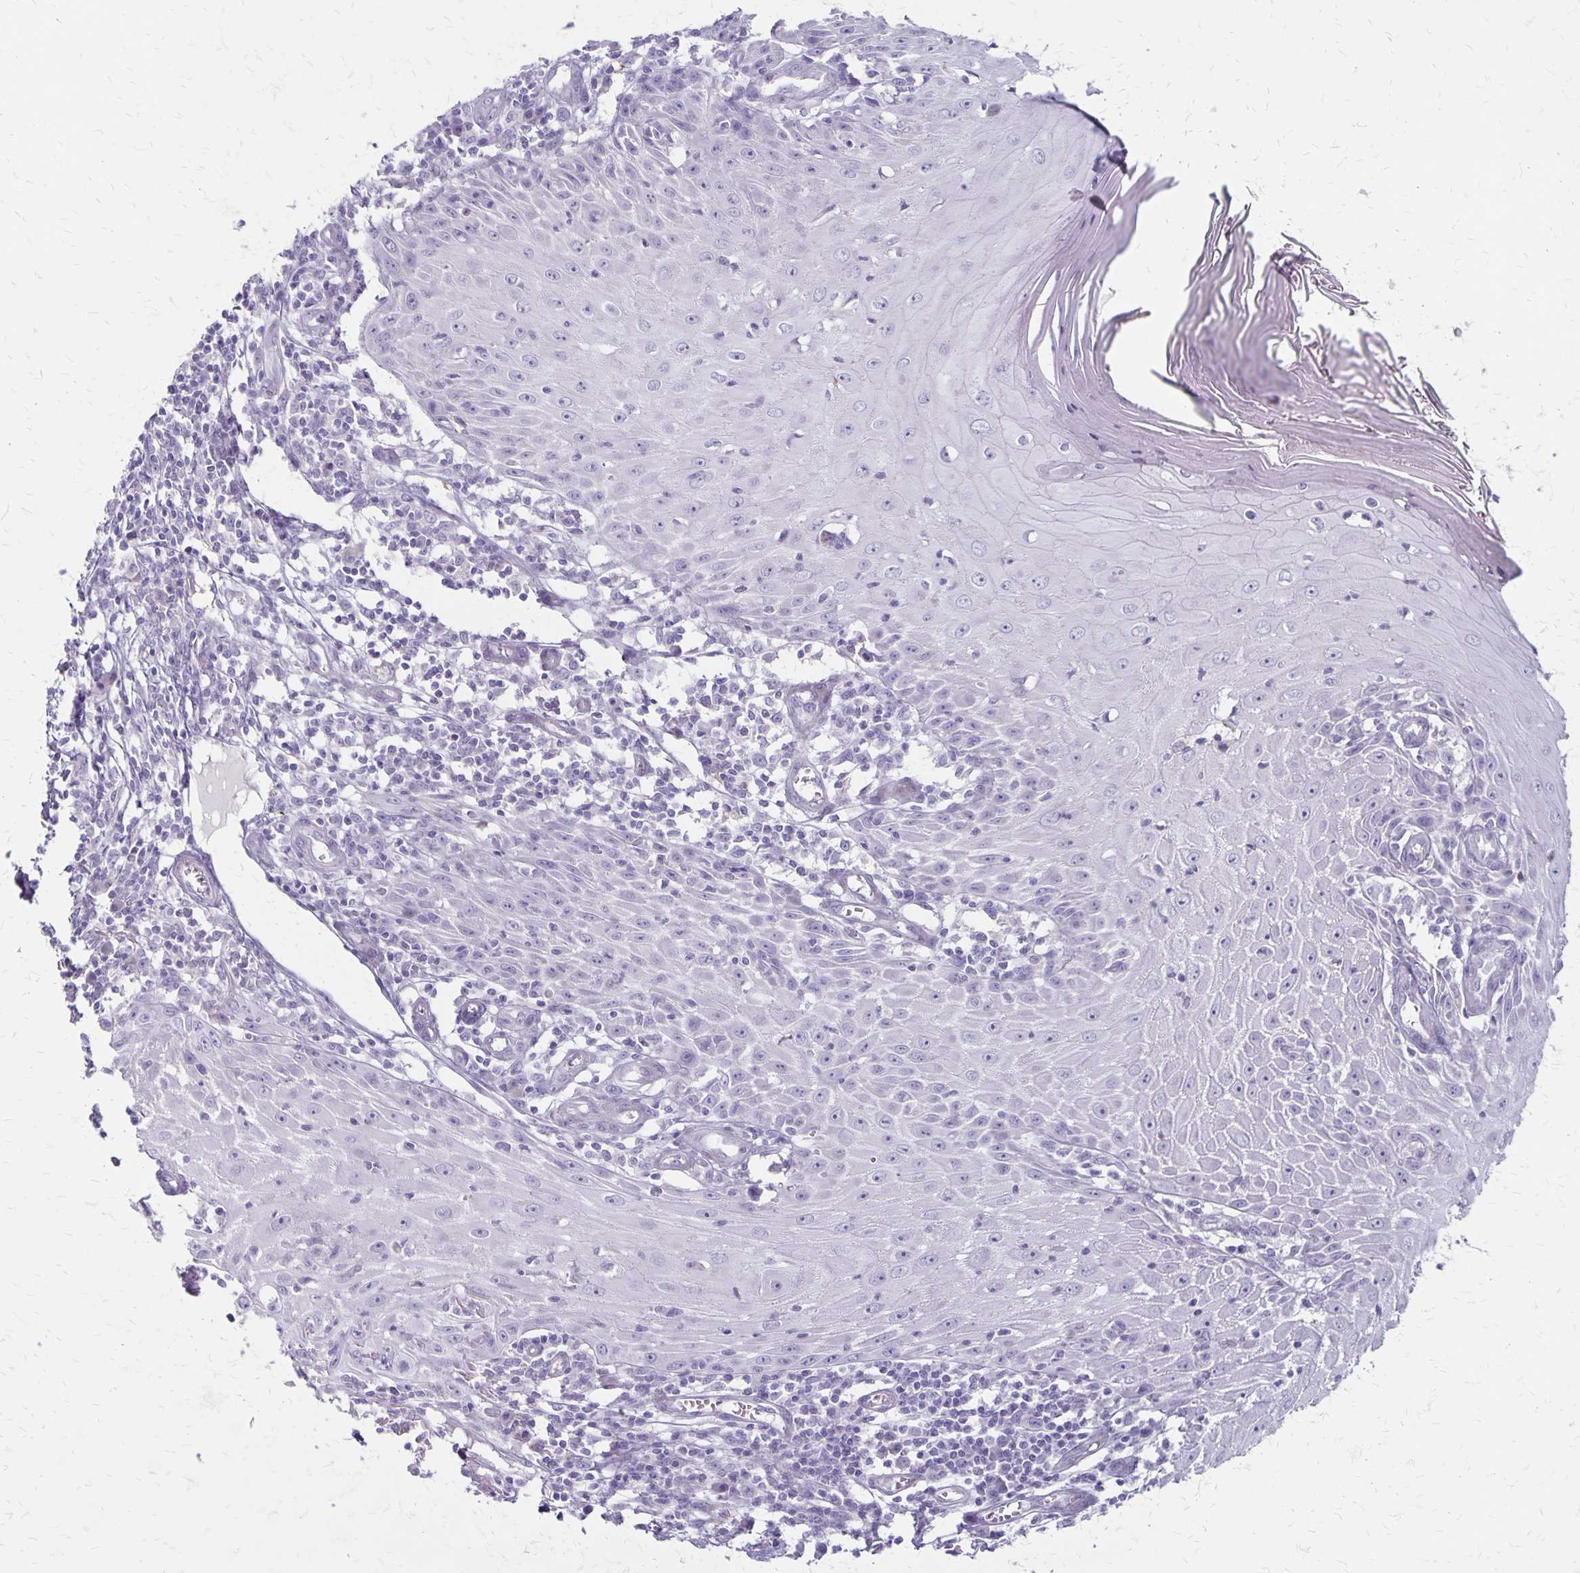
{"staining": {"intensity": "negative", "quantity": "none", "location": "none"}, "tissue": "skin cancer", "cell_type": "Tumor cells", "image_type": "cancer", "snomed": [{"axis": "morphology", "description": "Squamous cell carcinoma, NOS"}, {"axis": "topography", "description": "Skin"}], "caption": "A histopathology image of human squamous cell carcinoma (skin) is negative for staining in tumor cells.", "gene": "HOMER1", "patient": {"sex": "female", "age": 73}}